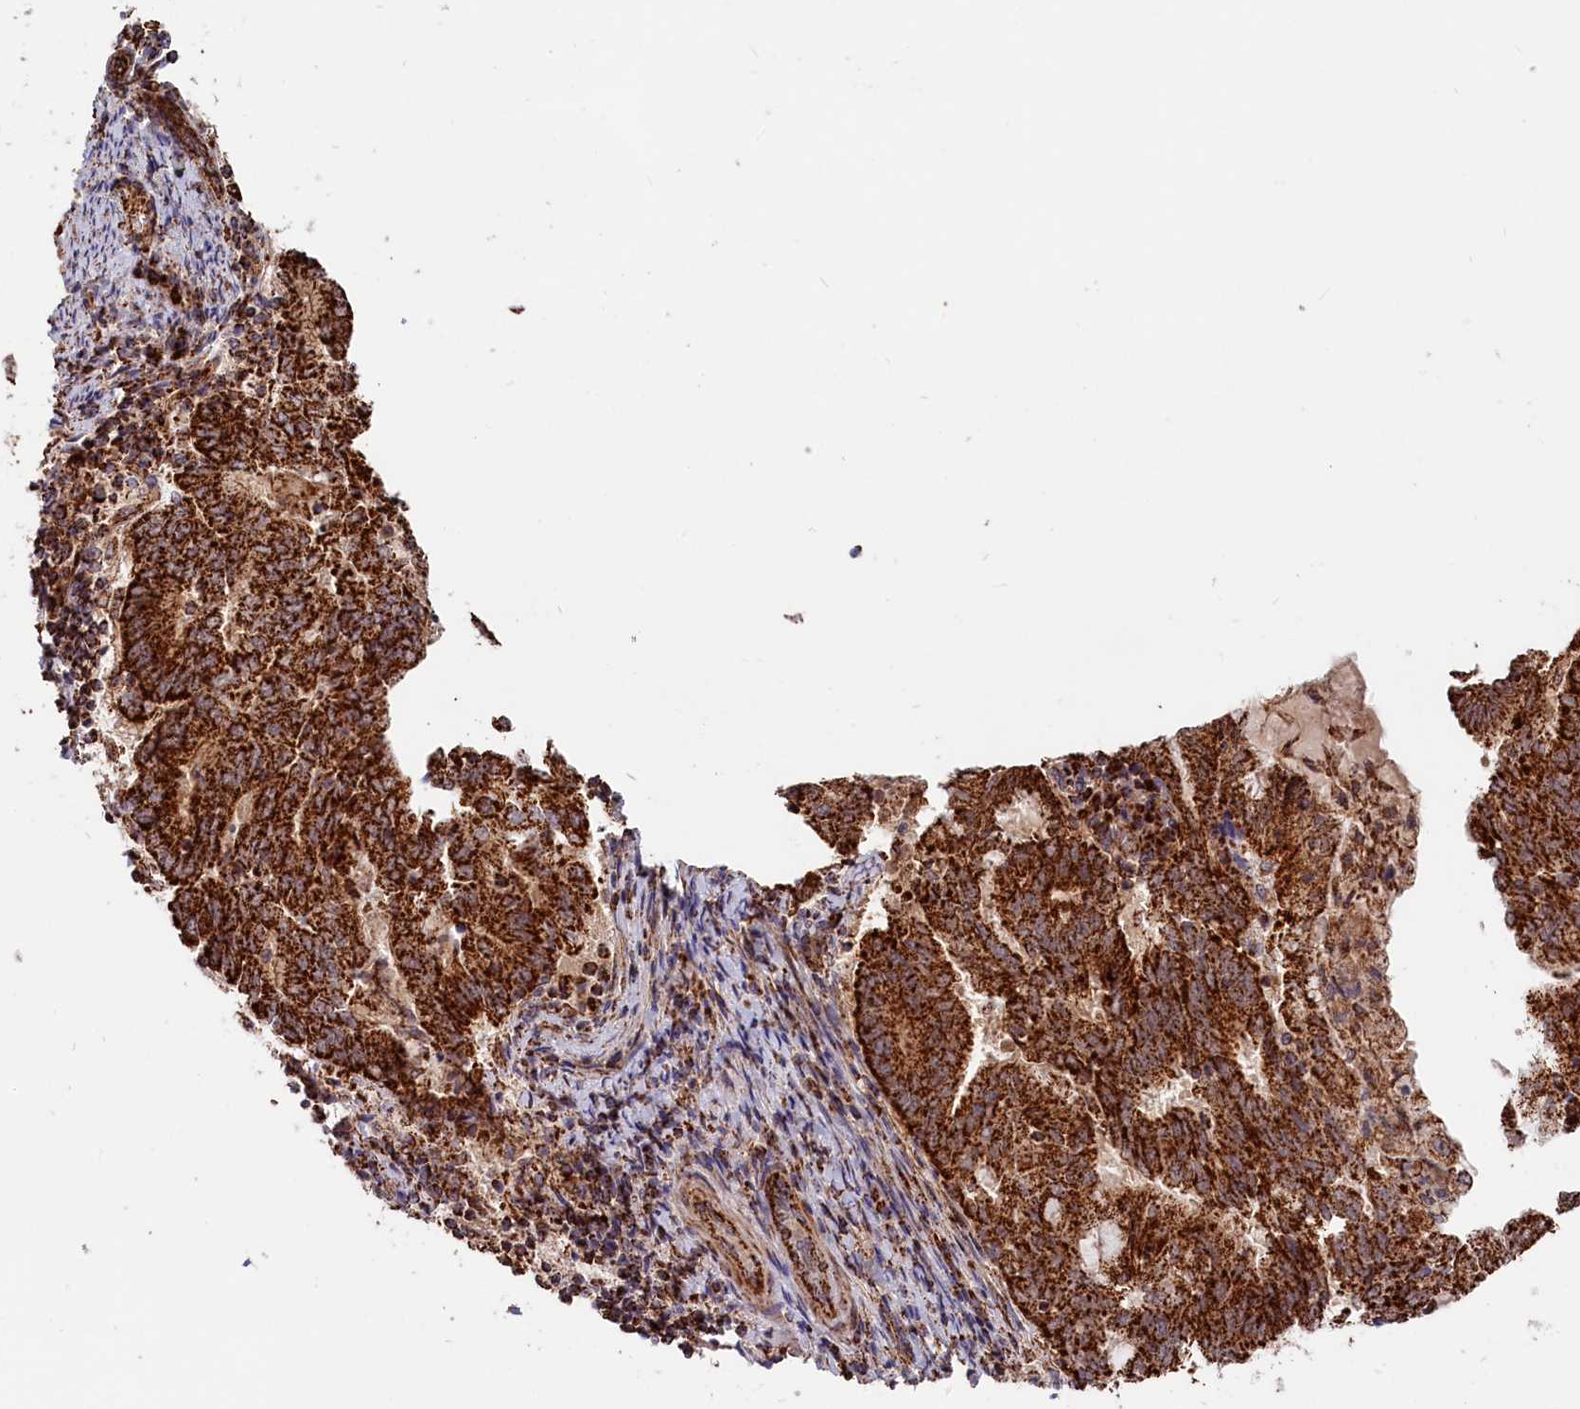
{"staining": {"intensity": "strong", "quantity": ">75%", "location": "cytoplasmic/membranous"}, "tissue": "endometrial cancer", "cell_type": "Tumor cells", "image_type": "cancer", "snomed": [{"axis": "morphology", "description": "Adenocarcinoma, NOS"}, {"axis": "topography", "description": "Endometrium"}], "caption": "DAB (3,3'-diaminobenzidine) immunohistochemical staining of adenocarcinoma (endometrial) exhibits strong cytoplasmic/membranous protein positivity in approximately >75% of tumor cells.", "gene": "MACROD1", "patient": {"sex": "female", "age": 80}}